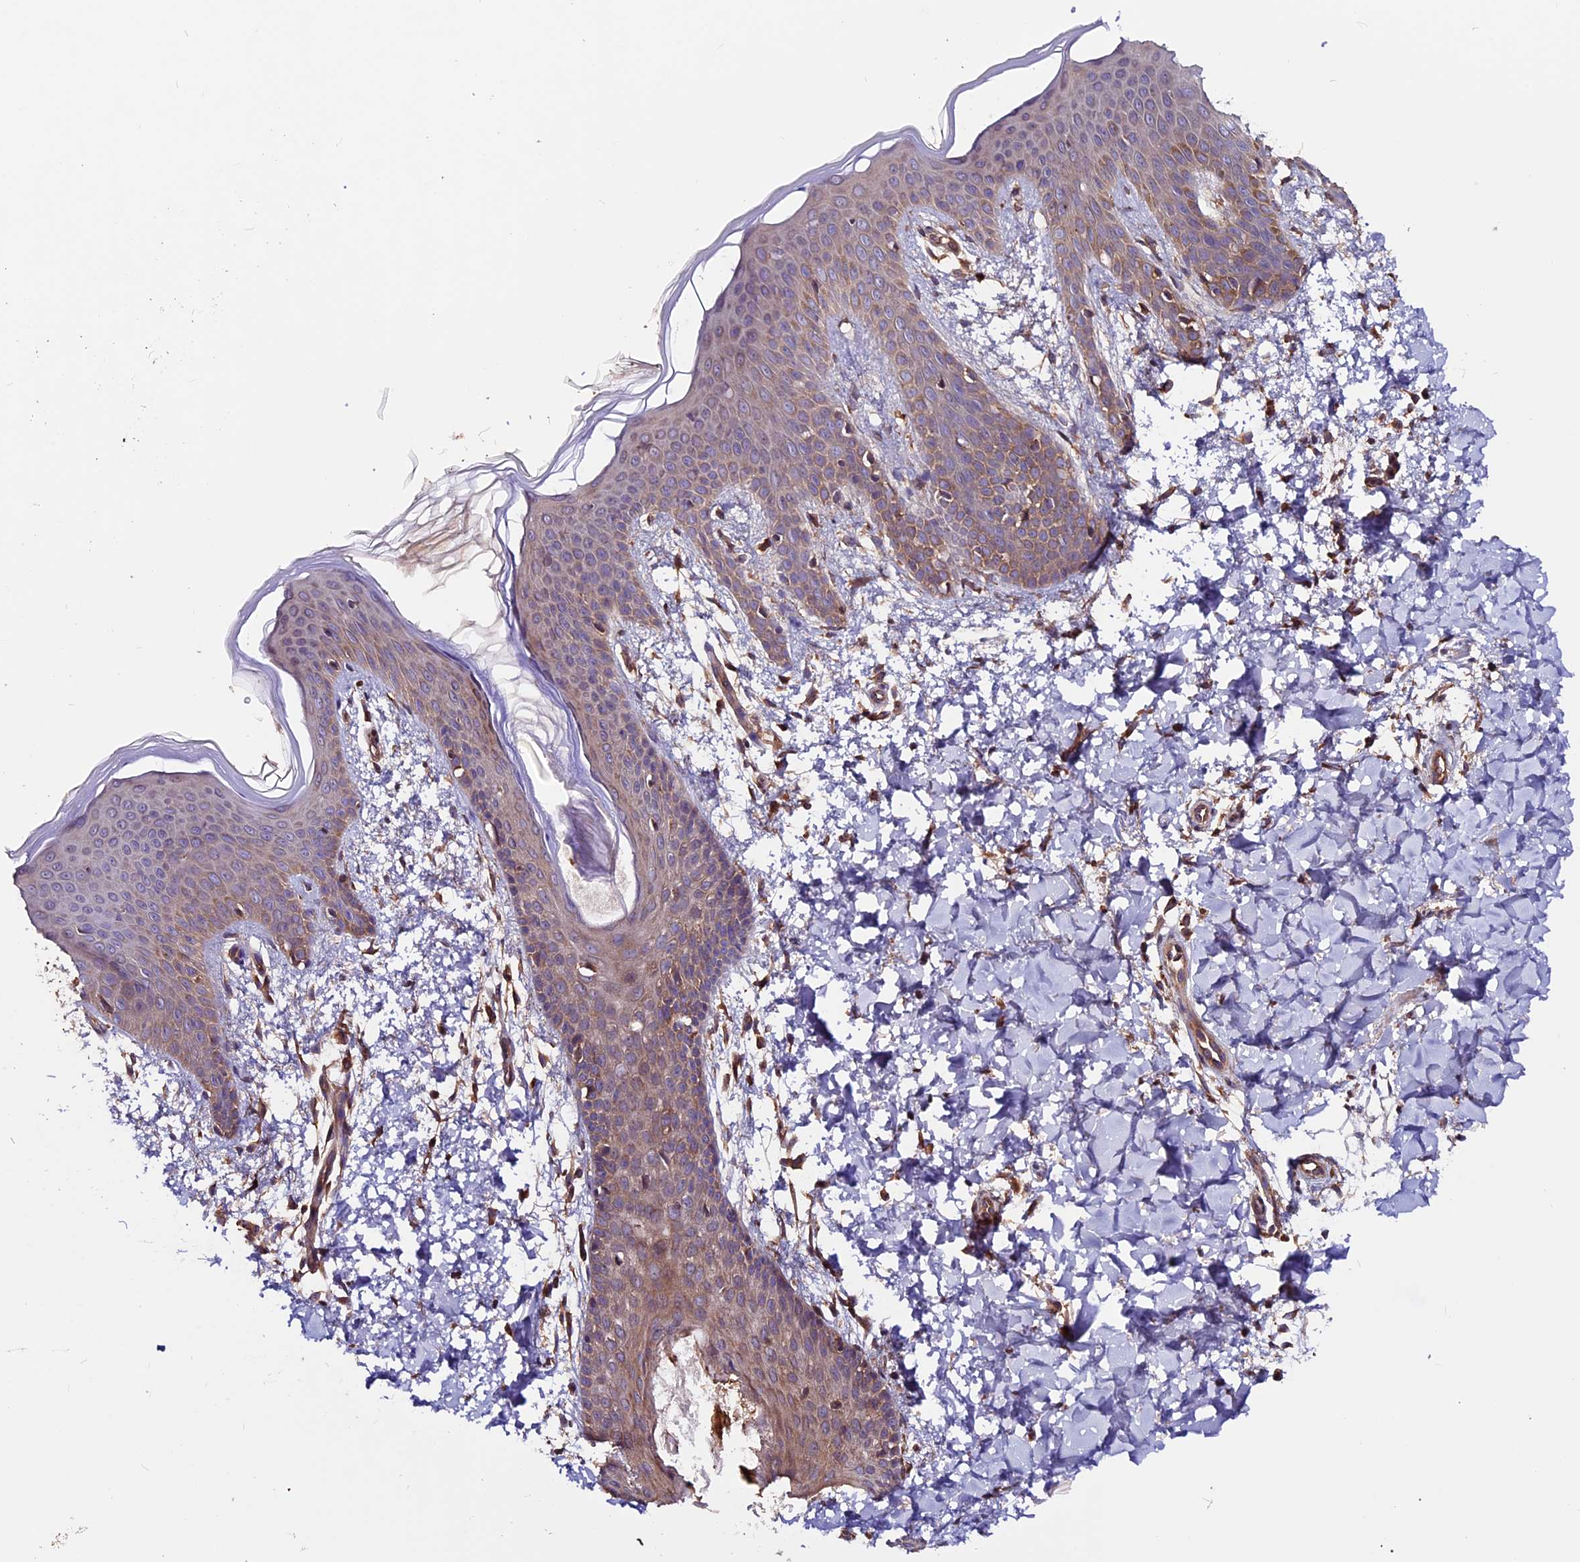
{"staining": {"intensity": "strong", "quantity": ">75%", "location": "cytoplasmic/membranous"}, "tissue": "skin", "cell_type": "Fibroblasts", "image_type": "normal", "snomed": [{"axis": "morphology", "description": "Normal tissue, NOS"}, {"axis": "topography", "description": "Skin"}], "caption": "Skin stained with DAB (3,3'-diaminobenzidine) IHC displays high levels of strong cytoplasmic/membranous staining in approximately >75% of fibroblasts.", "gene": "ZNF598", "patient": {"sex": "male", "age": 36}}